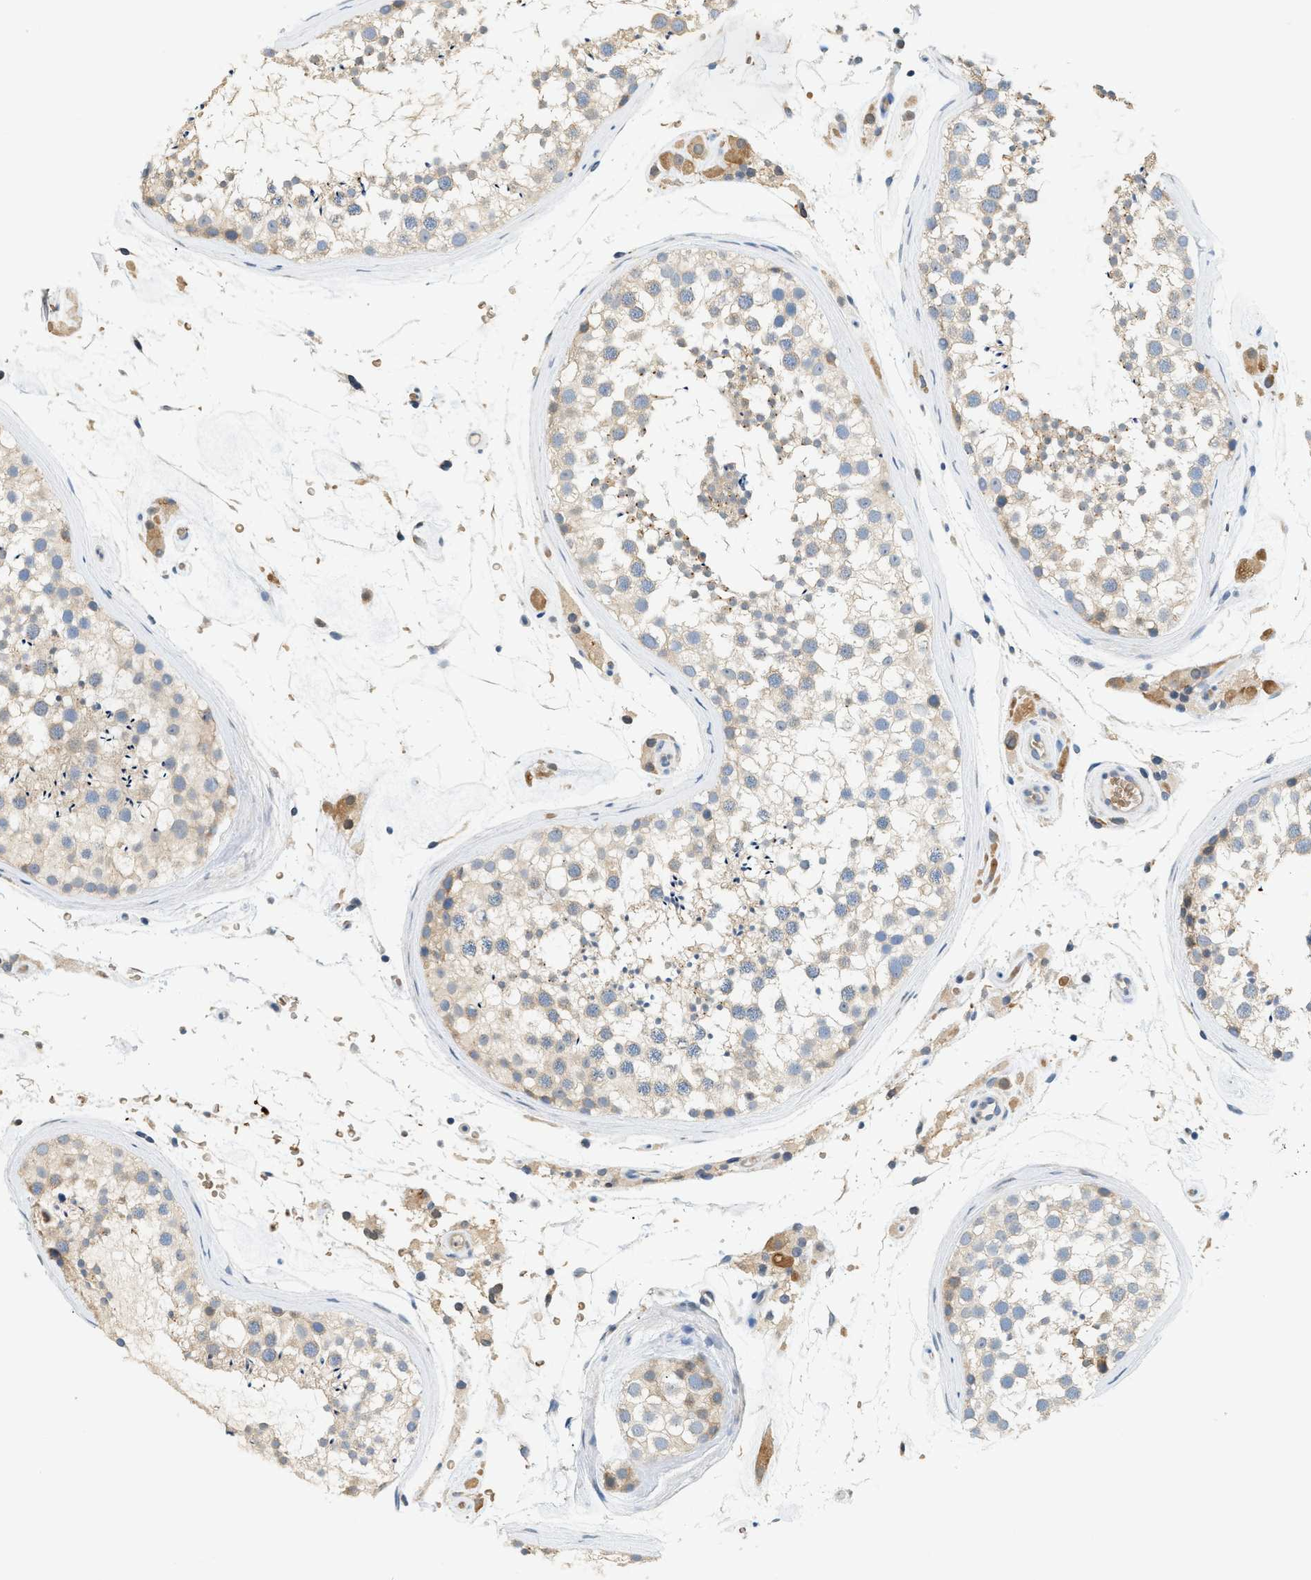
{"staining": {"intensity": "weak", "quantity": "25%-75%", "location": "cytoplasmic/membranous"}, "tissue": "testis", "cell_type": "Cells in seminiferous ducts", "image_type": "normal", "snomed": [{"axis": "morphology", "description": "Normal tissue, NOS"}, {"axis": "topography", "description": "Testis"}], "caption": "Protein staining of normal testis shows weak cytoplasmic/membranous expression in about 25%-75% of cells in seminiferous ducts.", "gene": "CYTH2", "patient": {"sex": "male", "age": 46}}